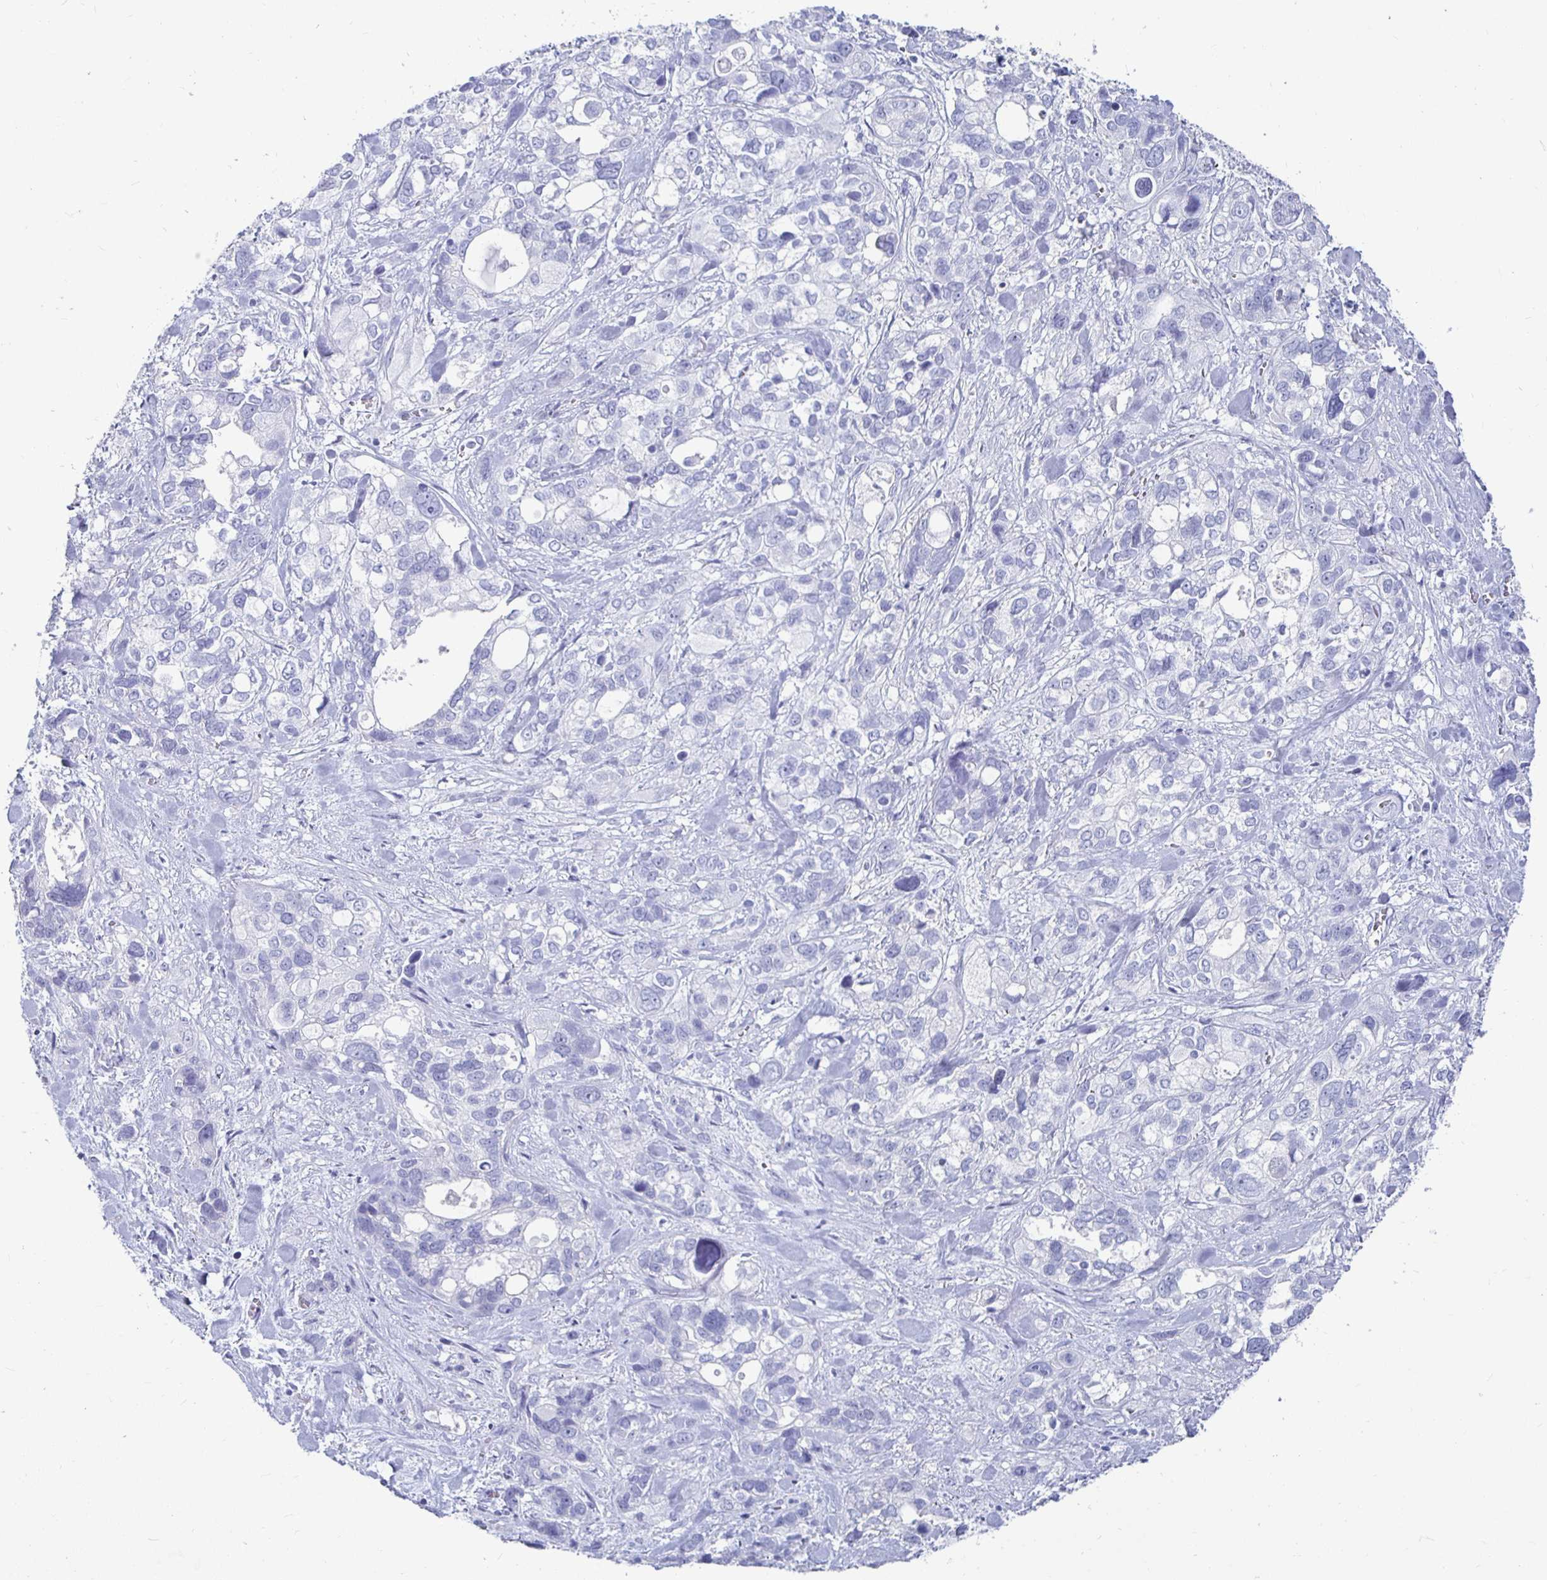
{"staining": {"intensity": "negative", "quantity": "none", "location": "none"}, "tissue": "stomach cancer", "cell_type": "Tumor cells", "image_type": "cancer", "snomed": [{"axis": "morphology", "description": "Adenocarcinoma, NOS"}, {"axis": "topography", "description": "Stomach, upper"}], "caption": "A histopathology image of adenocarcinoma (stomach) stained for a protein shows no brown staining in tumor cells.", "gene": "CA9", "patient": {"sex": "female", "age": 81}}